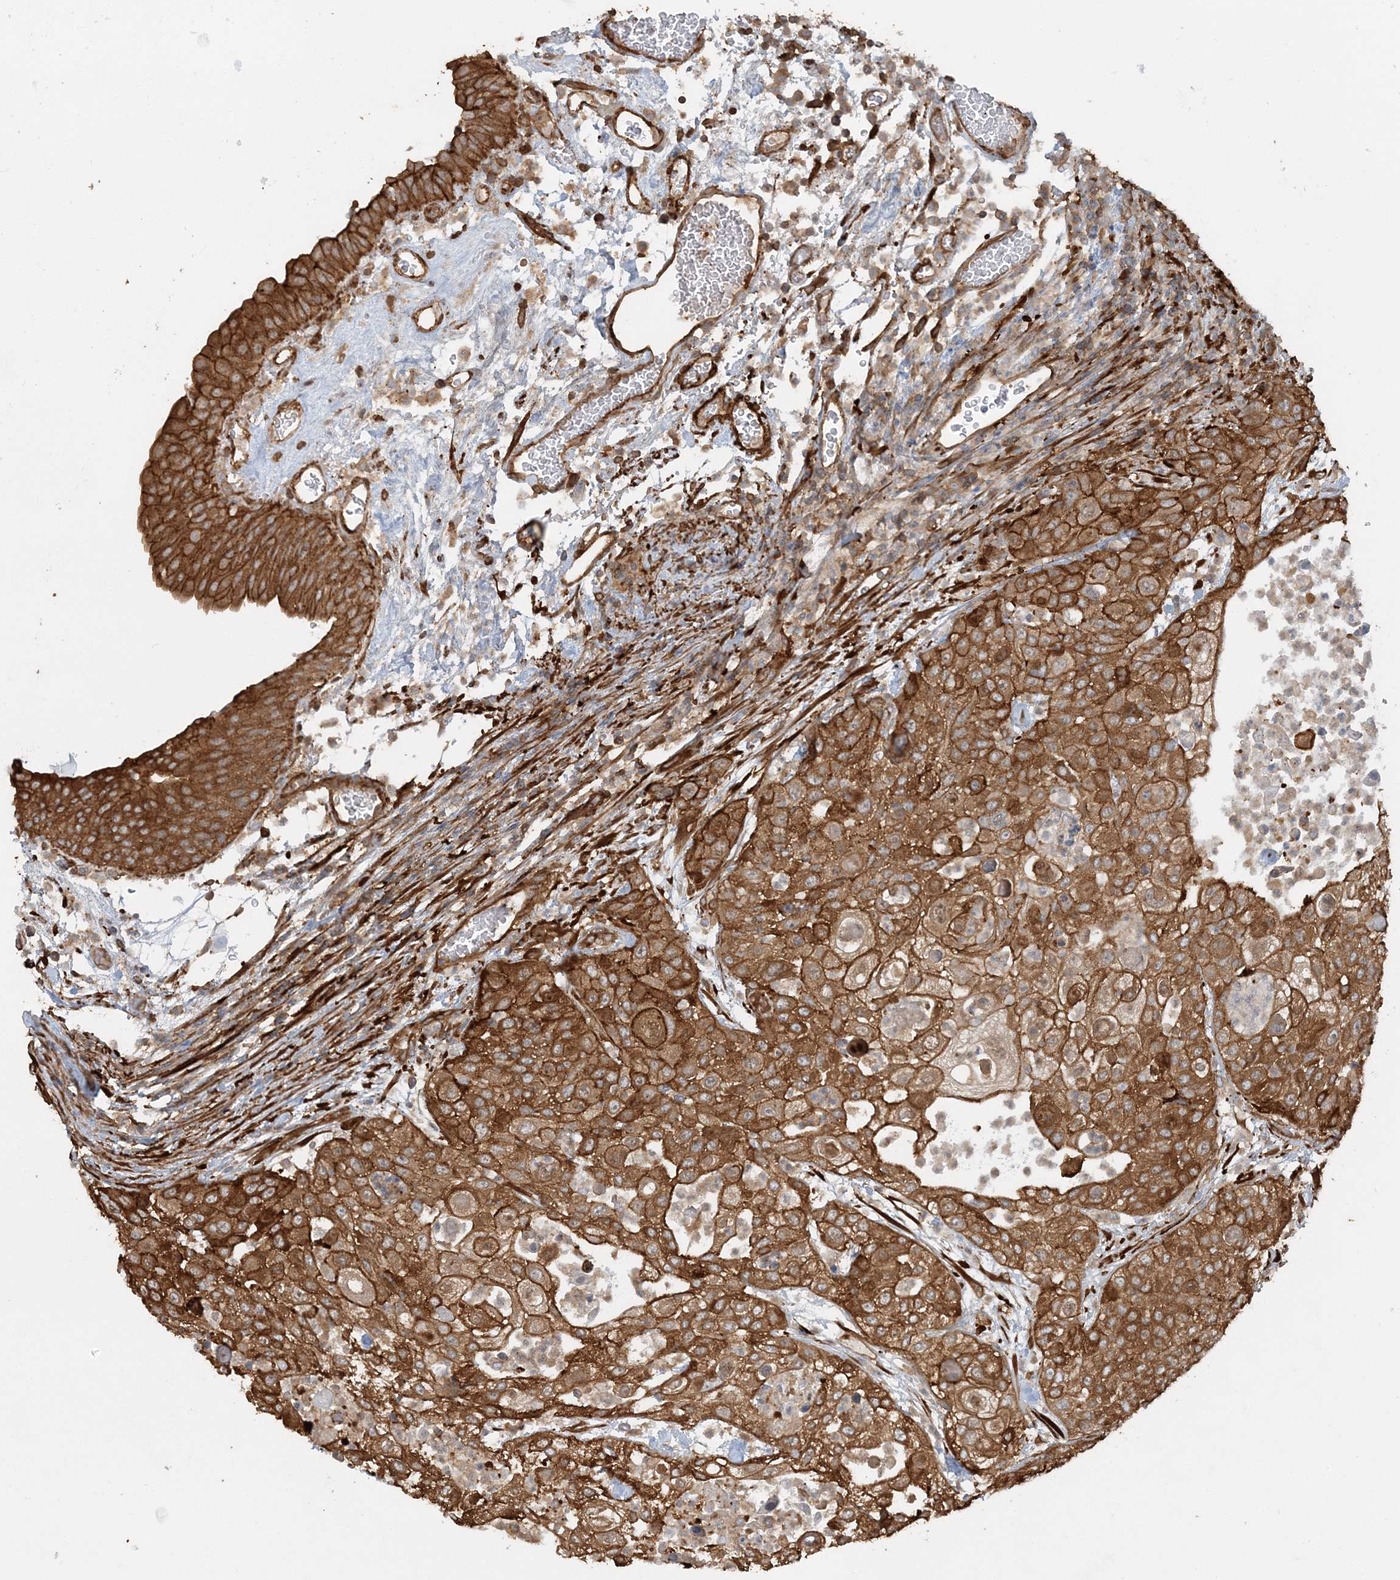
{"staining": {"intensity": "strong", "quantity": ">75%", "location": "cytoplasmic/membranous"}, "tissue": "urothelial cancer", "cell_type": "Tumor cells", "image_type": "cancer", "snomed": [{"axis": "morphology", "description": "Urothelial carcinoma, High grade"}, {"axis": "topography", "description": "Urinary bladder"}], "caption": "Strong cytoplasmic/membranous positivity is identified in approximately >75% of tumor cells in high-grade urothelial carcinoma.", "gene": "DSTN", "patient": {"sex": "female", "age": 79}}